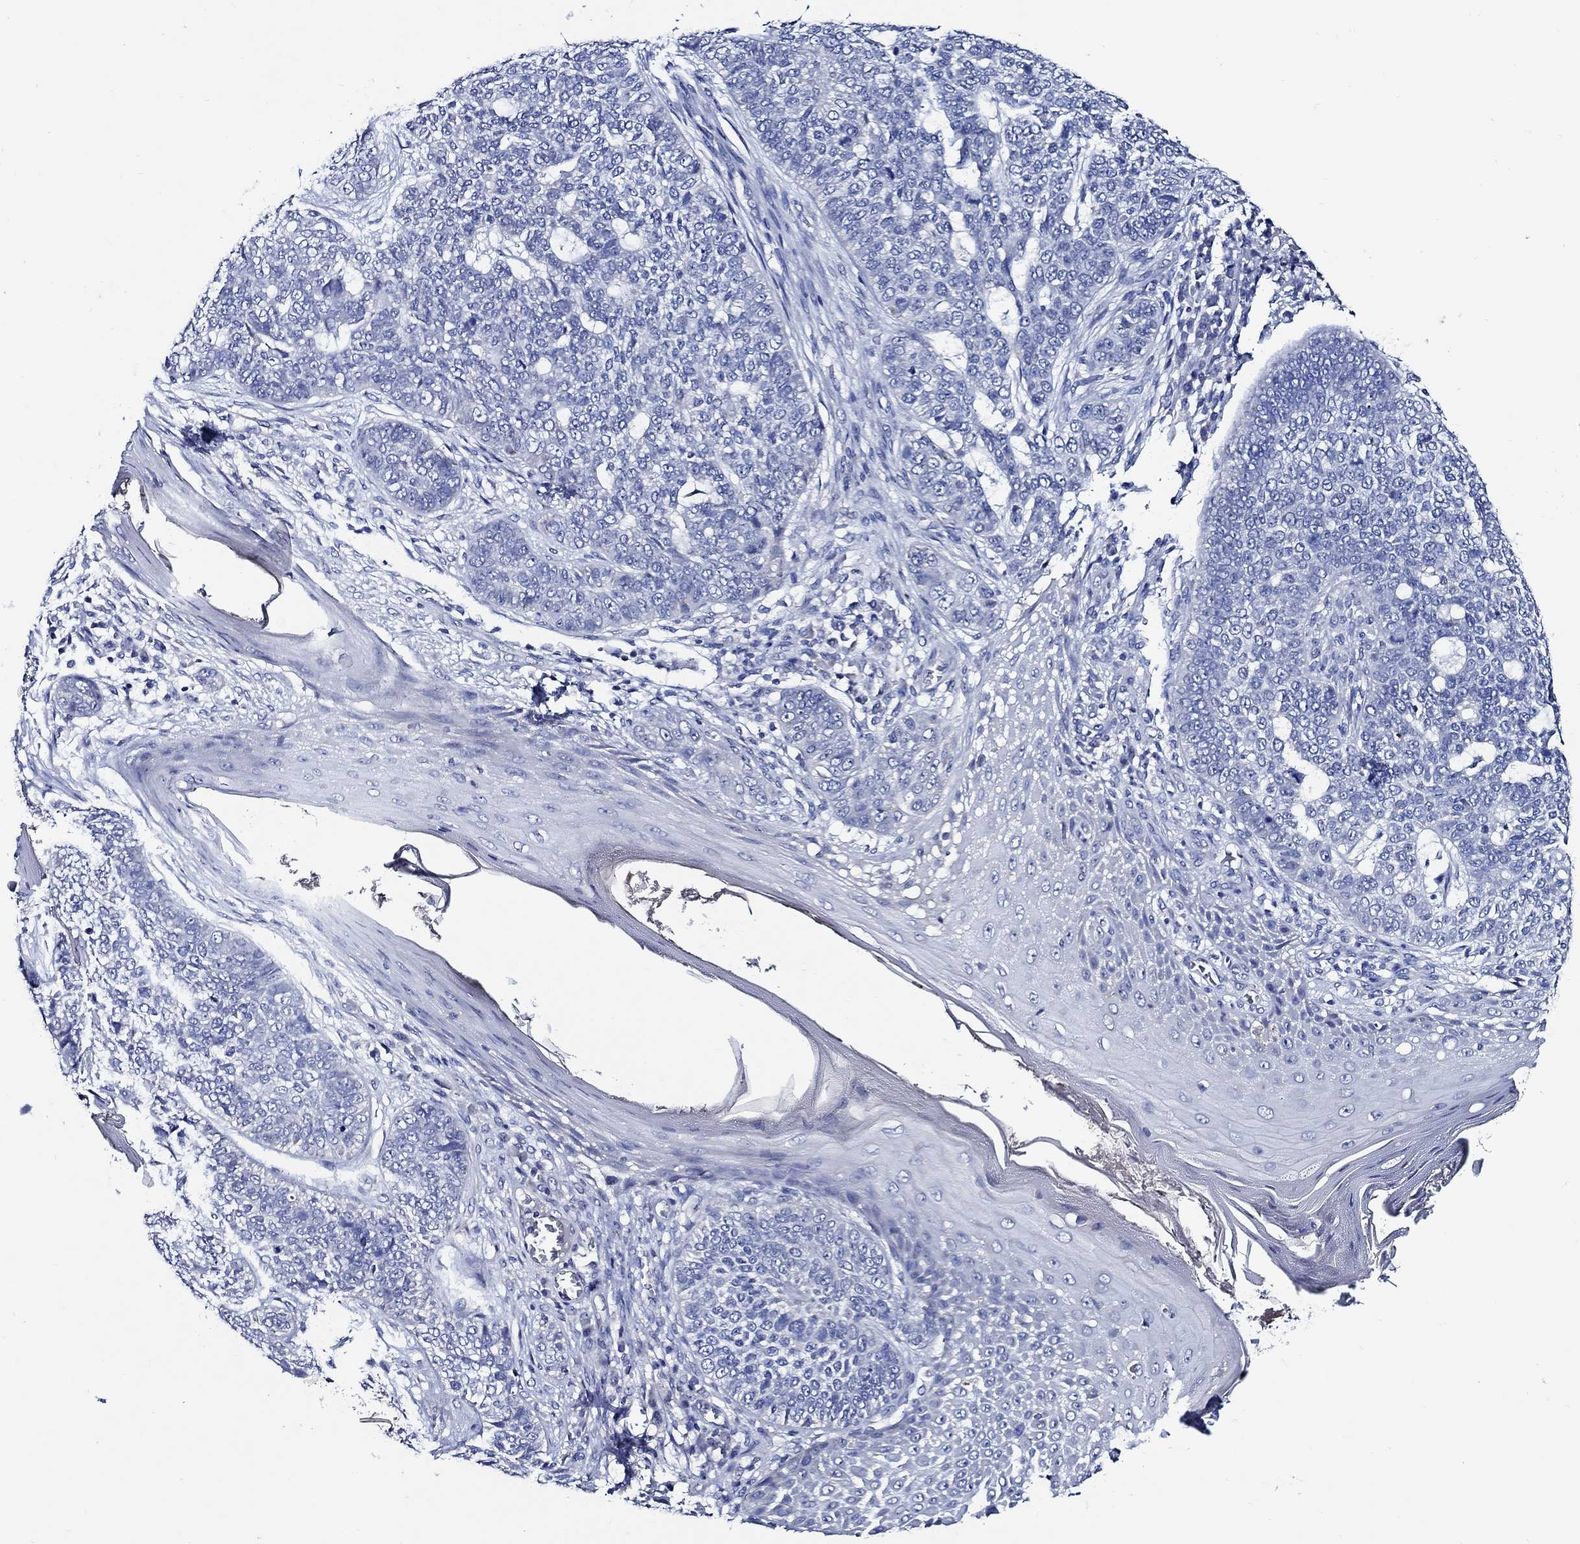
{"staining": {"intensity": "negative", "quantity": "none", "location": "none"}, "tissue": "skin cancer", "cell_type": "Tumor cells", "image_type": "cancer", "snomed": [{"axis": "morphology", "description": "Basal cell carcinoma"}, {"axis": "topography", "description": "Skin"}], "caption": "There is no significant expression in tumor cells of basal cell carcinoma (skin). (Stains: DAB (3,3'-diaminobenzidine) immunohistochemistry with hematoxylin counter stain, Microscopy: brightfield microscopy at high magnification).", "gene": "SKOR1", "patient": {"sex": "female", "age": 69}}